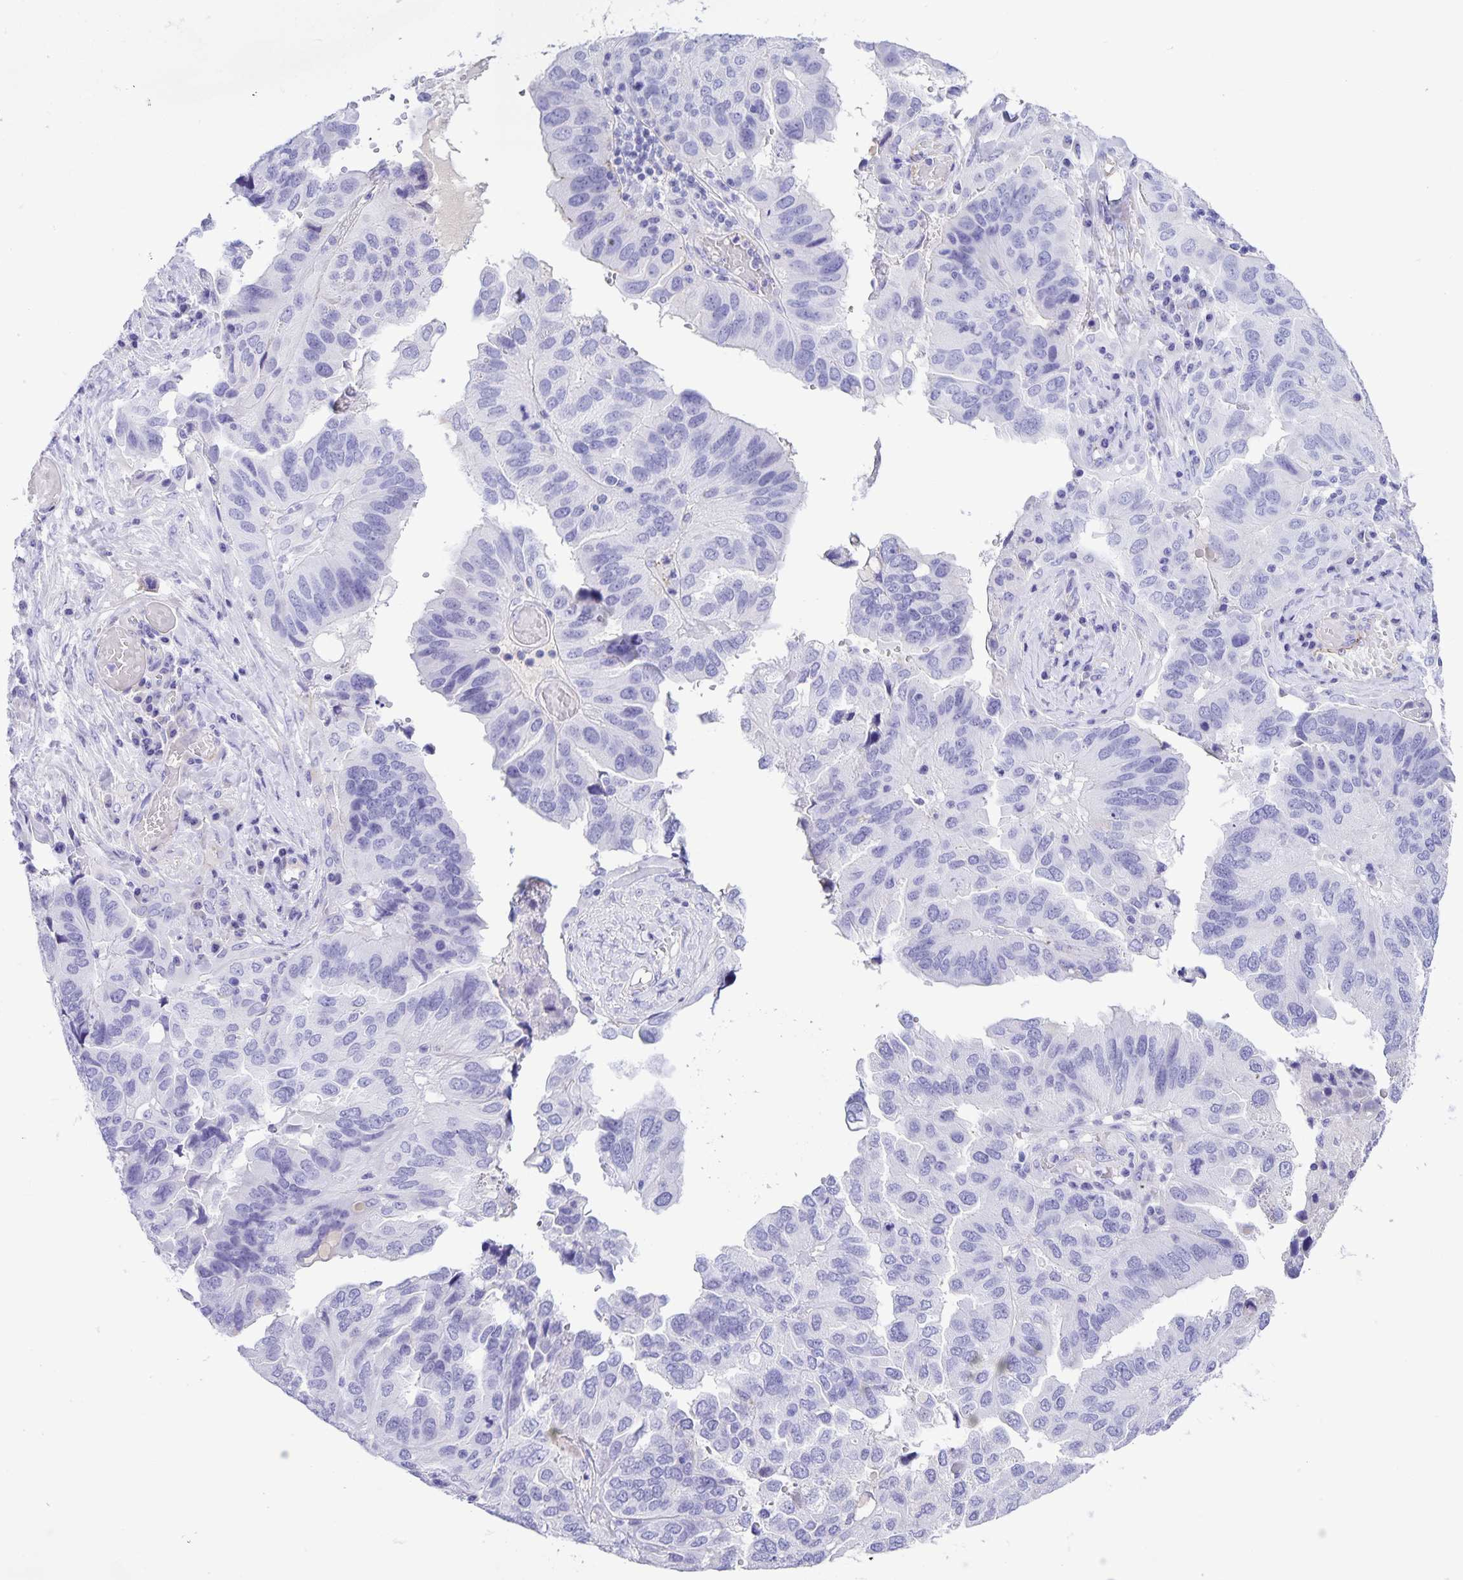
{"staining": {"intensity": "negative", "quantity": "none", "location": "none"}, "tissue": "ovarian cancer", "cell_type": "Tumor cells", "image_type": "cancer", "snomed": [{"axis": "morphology", "description": "Cystadenocarcinoma, serous, NOS"}, {"axis": "topography", "description": "Ovary"}], "caption": "This is an immunohistochemistry (IHC) micrograph of ovarian serous cystadenocarcinoma. There is no positivity in tumor cells.", "gene": "UBQLN3", "patient": {"sex": "female", "age": 79}}